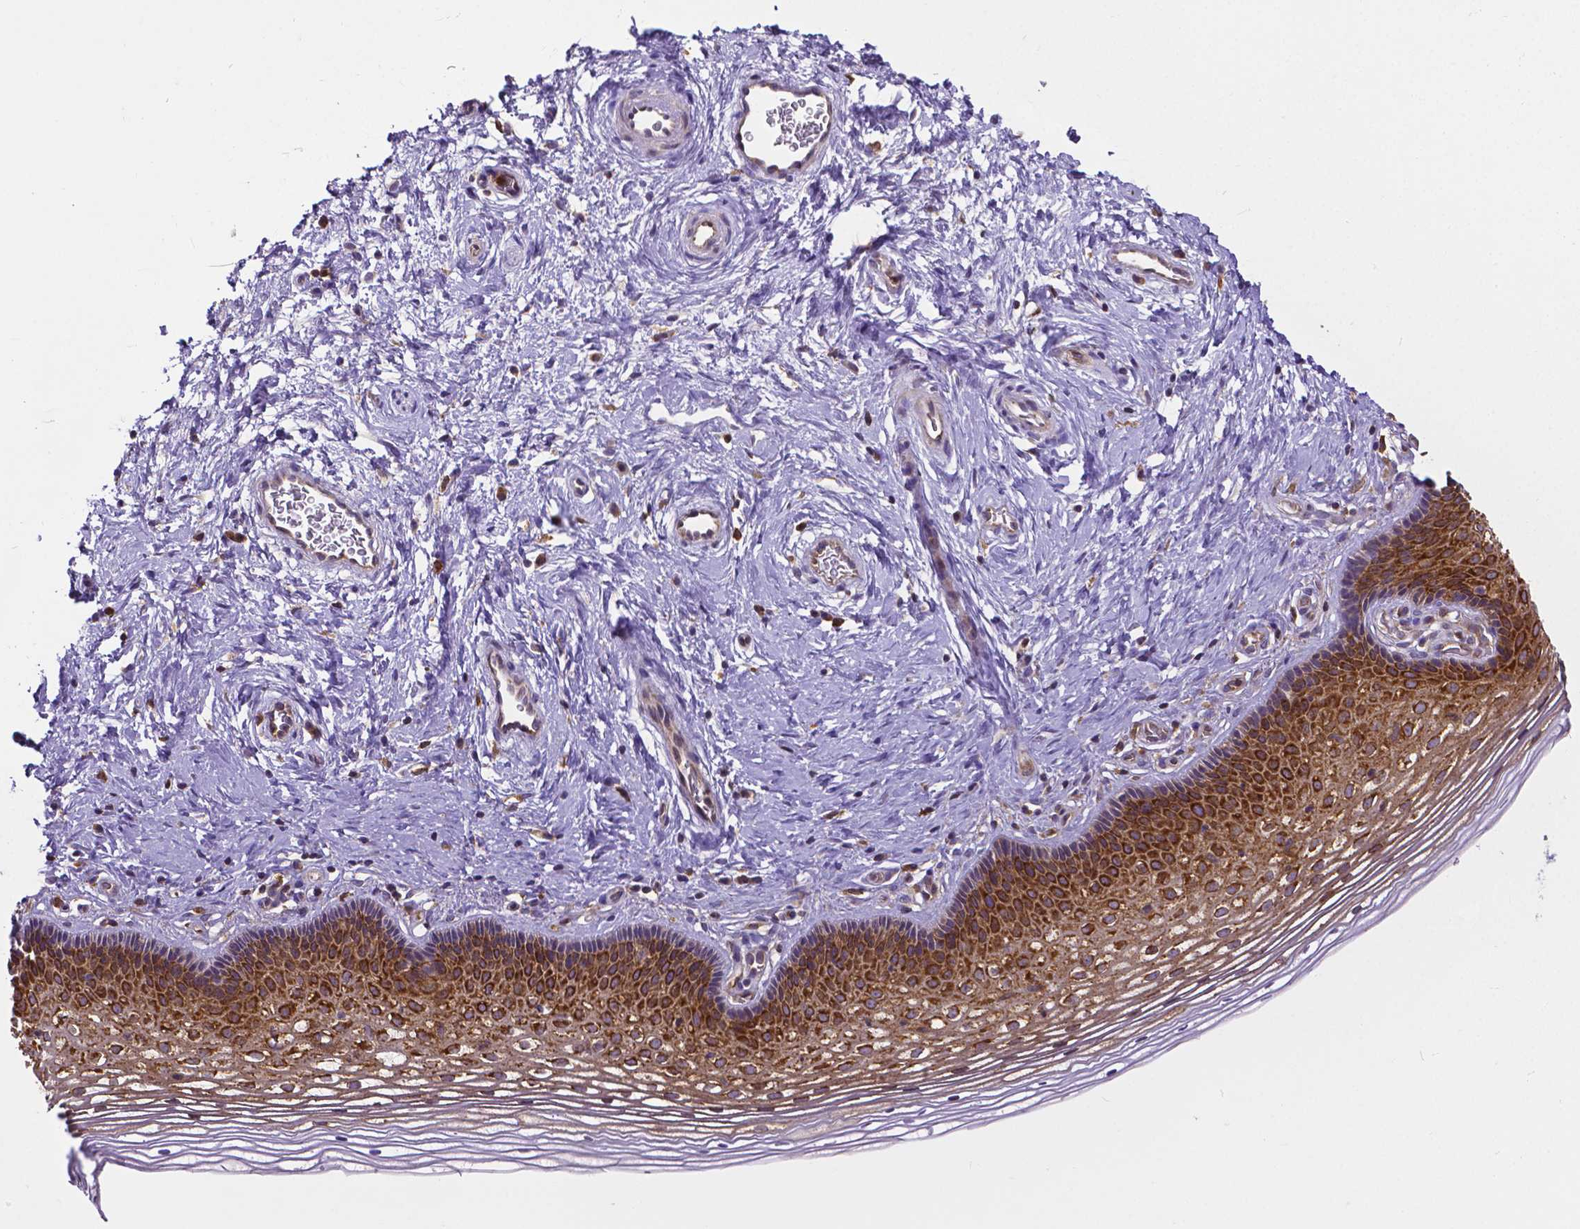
{"staining": {"intensity": "strong", "quantity": "25%-75%", "location": "cytoplasmic/membranous"}, "tissue": "cervix", "cell_type": "Squamous epithelial cells", "image_type": "normal", "snomed": [{"axis": "morphology", "description": "Normal tissue, NOS"}, {"axis": "topography", "description": "Cervix"}], "caption": "Immunohistochemistry (IHC) staining of normal cervix, which exhibits high levels of strong cytoplasmic/membranous positivity in approximately 25%-75% of squamous epithelial cells indicating strong cytoplasmic/membranous protein positivity. The staining was performed using DAB (brown) for protein detection and nuclei were counterstained in hematoxylin (blue).", "gene": "DICER1", "patient": {"sex": "female", "age": 34}}